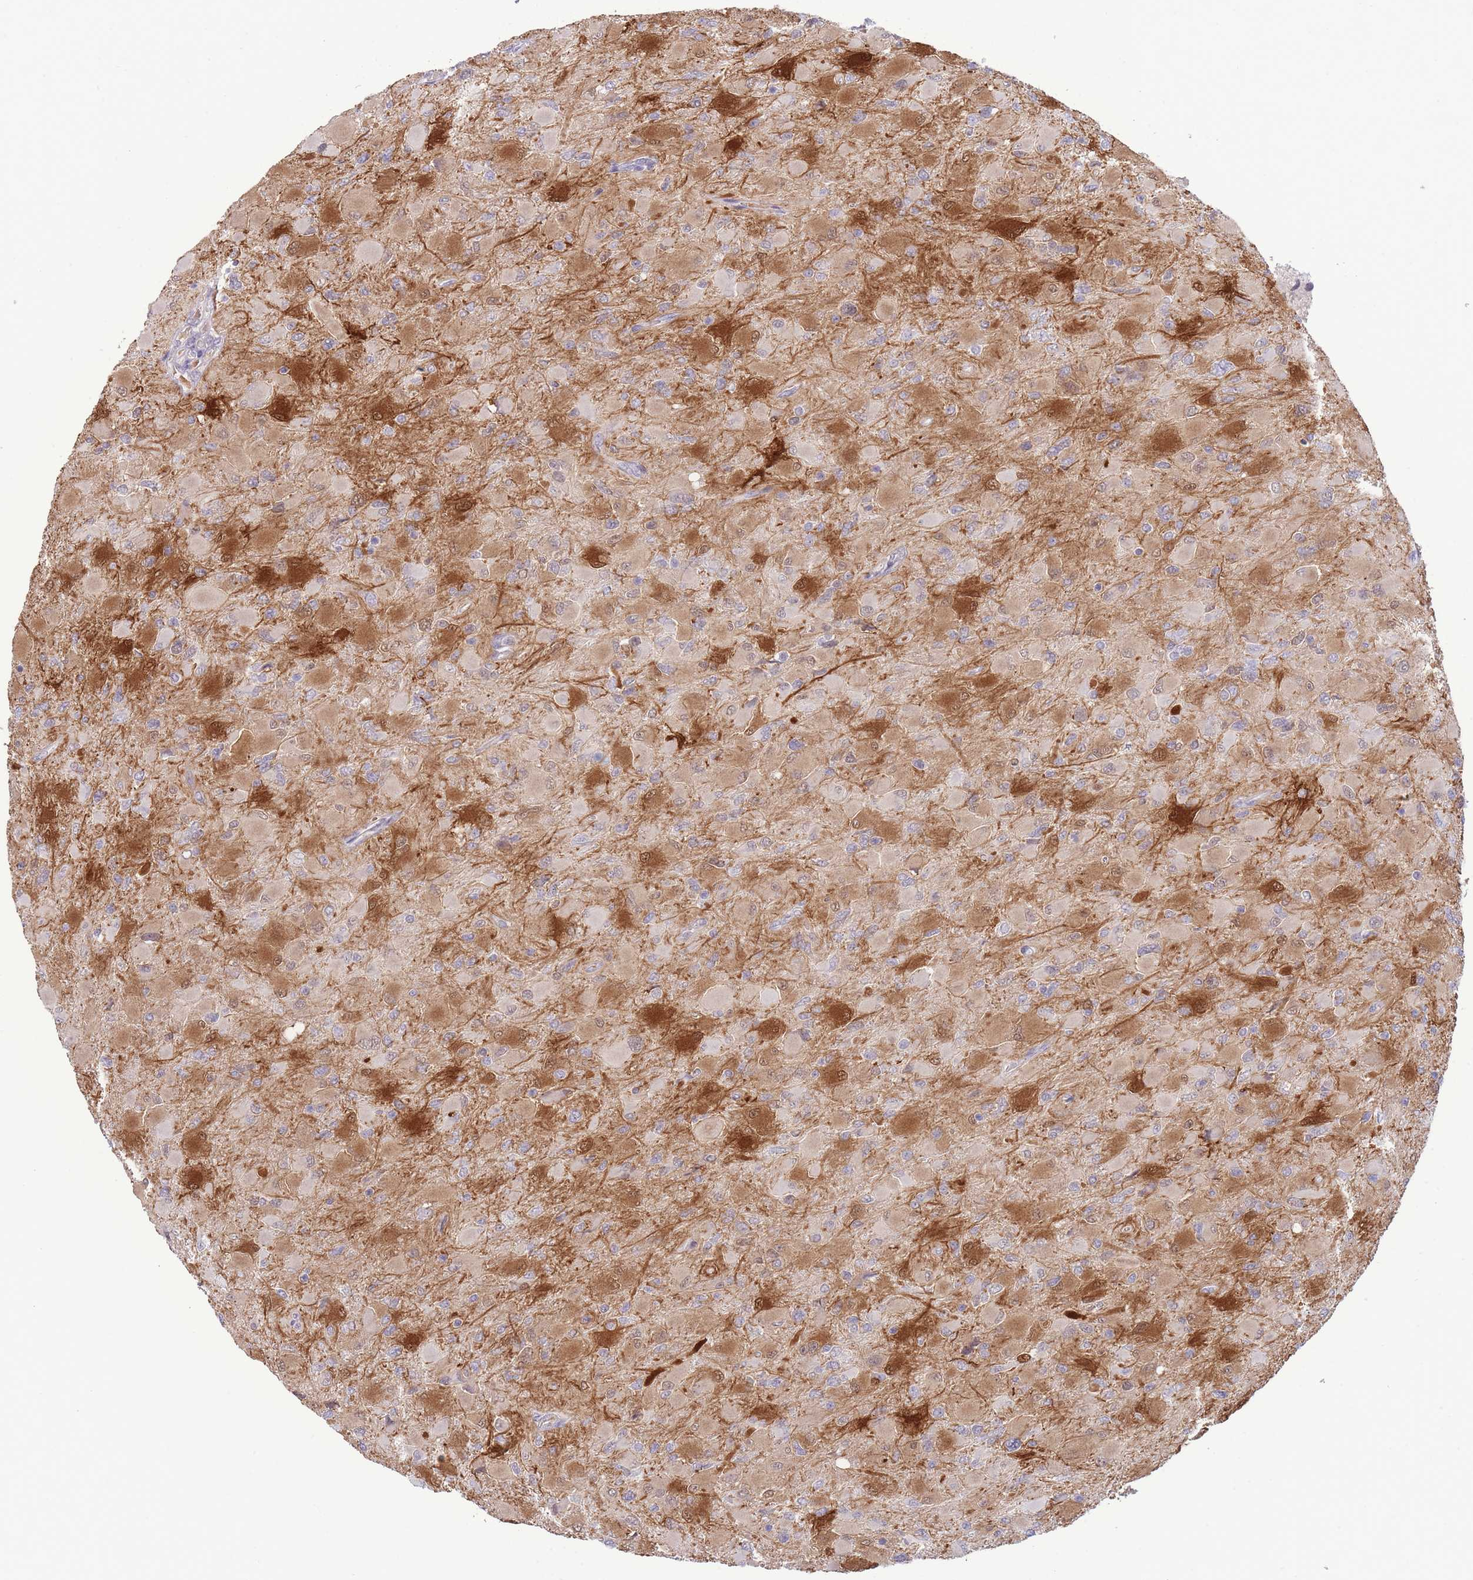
{"staining": {"intensity": "moderate", "quantity": "25%-75%", "location": "cytoplasmic/membranous,nuclear"}, "tissue": "glioma", "cell_type": "Tumor cells", "image_type": "cancer", "snomed": [{"axis": "morphology", "description": "Glioma, malignant, High grade"}, {"axis": "topography", "description": "Cerebral cortex"}], "caption": "DAB immunohistochemical staining of human malignant glioma (high-grade) shows moderate cytoplasmic/membranous and nuclear protein staining in about 25%-75% of tumor cells.", "gene": "FBXO46", "patient": {"sex": "female", "age": 36}}